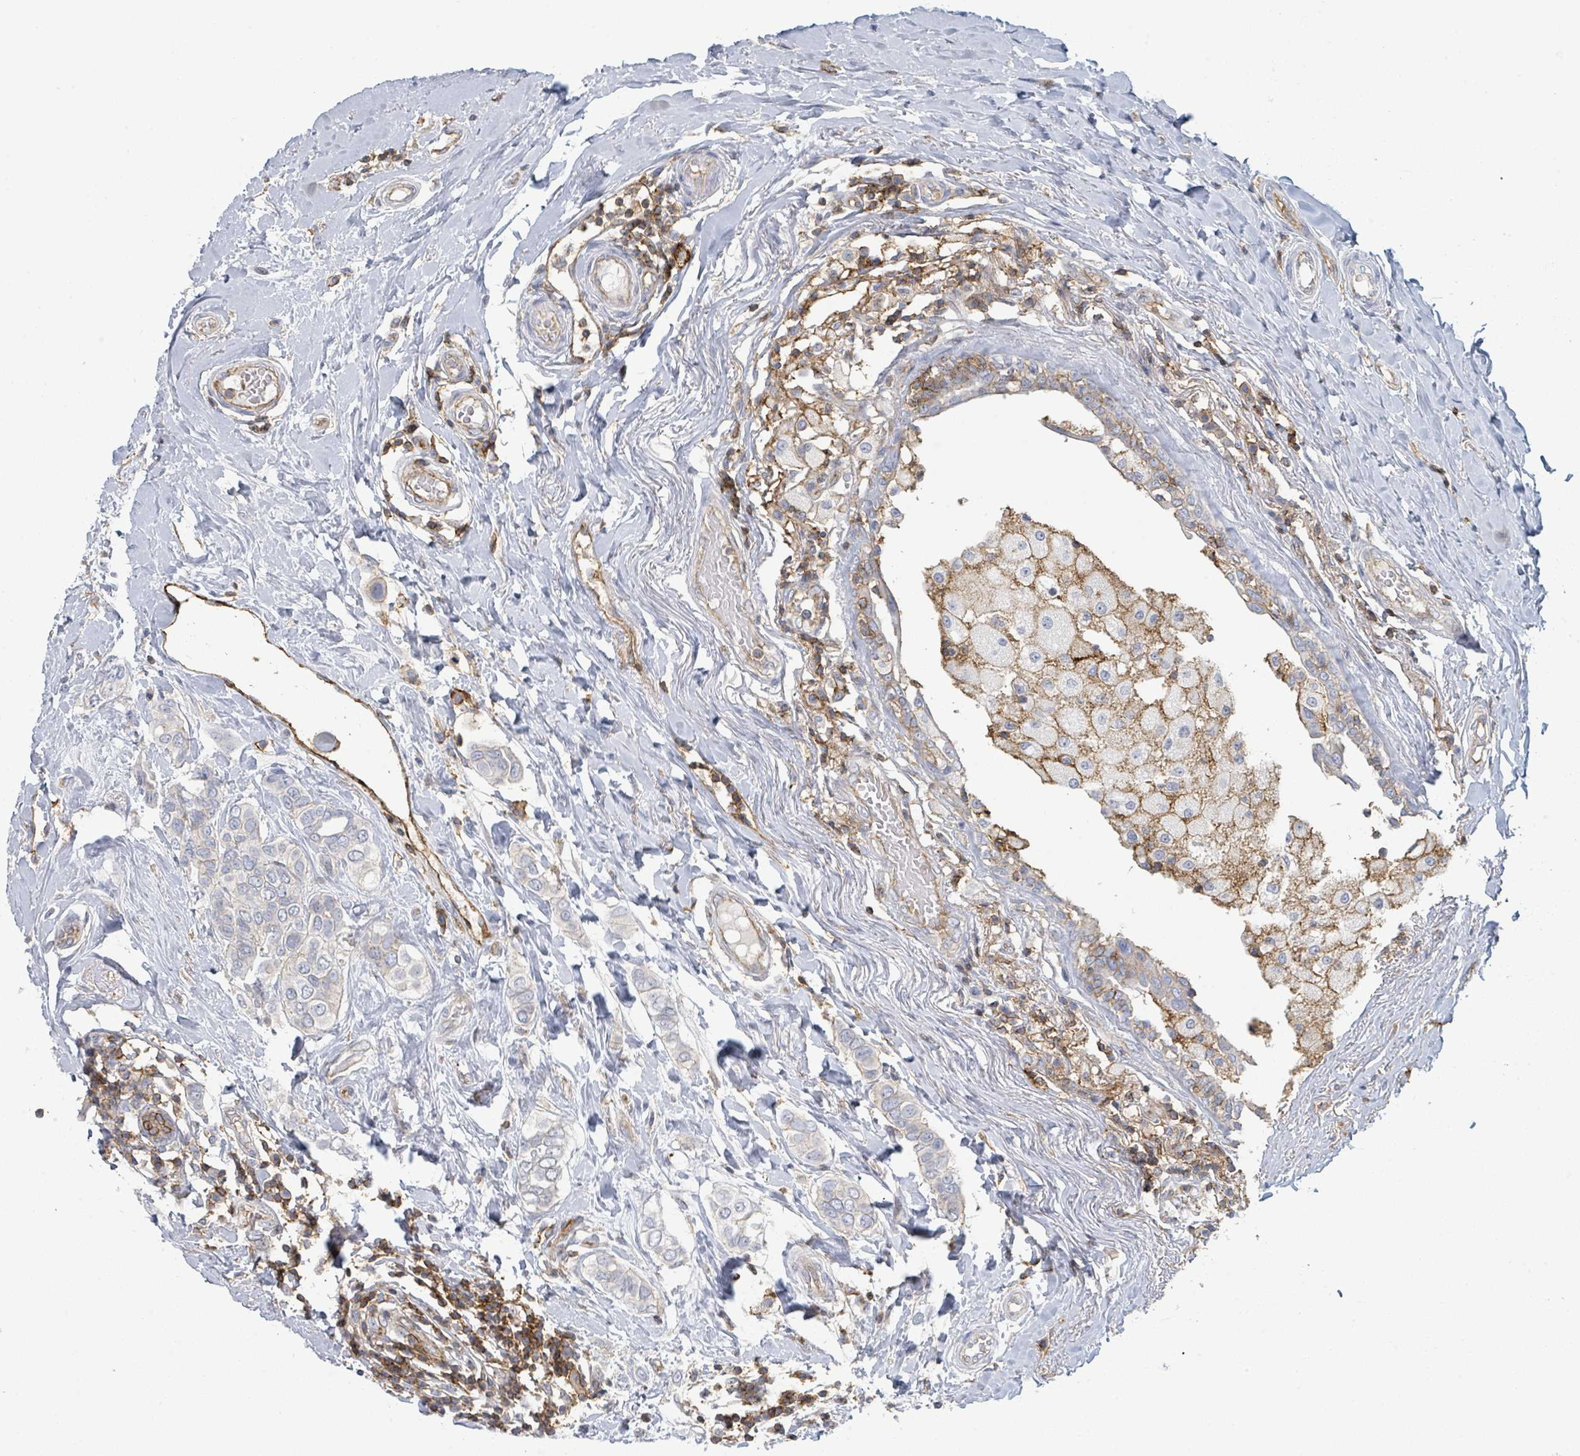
{"staining": {"intensity": "negative", "quantity": "none", "location": "none"}, "tissue": "breast cancer", "cell_type": "Tumor cells", "image_type": "cancer", "snomed": [{"axis": "morphology", "description": "Lobular carcinoma"}, {"axis": "topography", "description": "Breast"}], "caption": "Tumor cells show no significant protein expression in breast cancer (lobular carcinoma). Brightfield microscopy of immunohistochemistry (IHC) stained with DAB (brown) and hematoxylin (blue), captured at high magnification.", "gene": "TNFRSF14", "patient": {"sex": "female", "age": 51}}